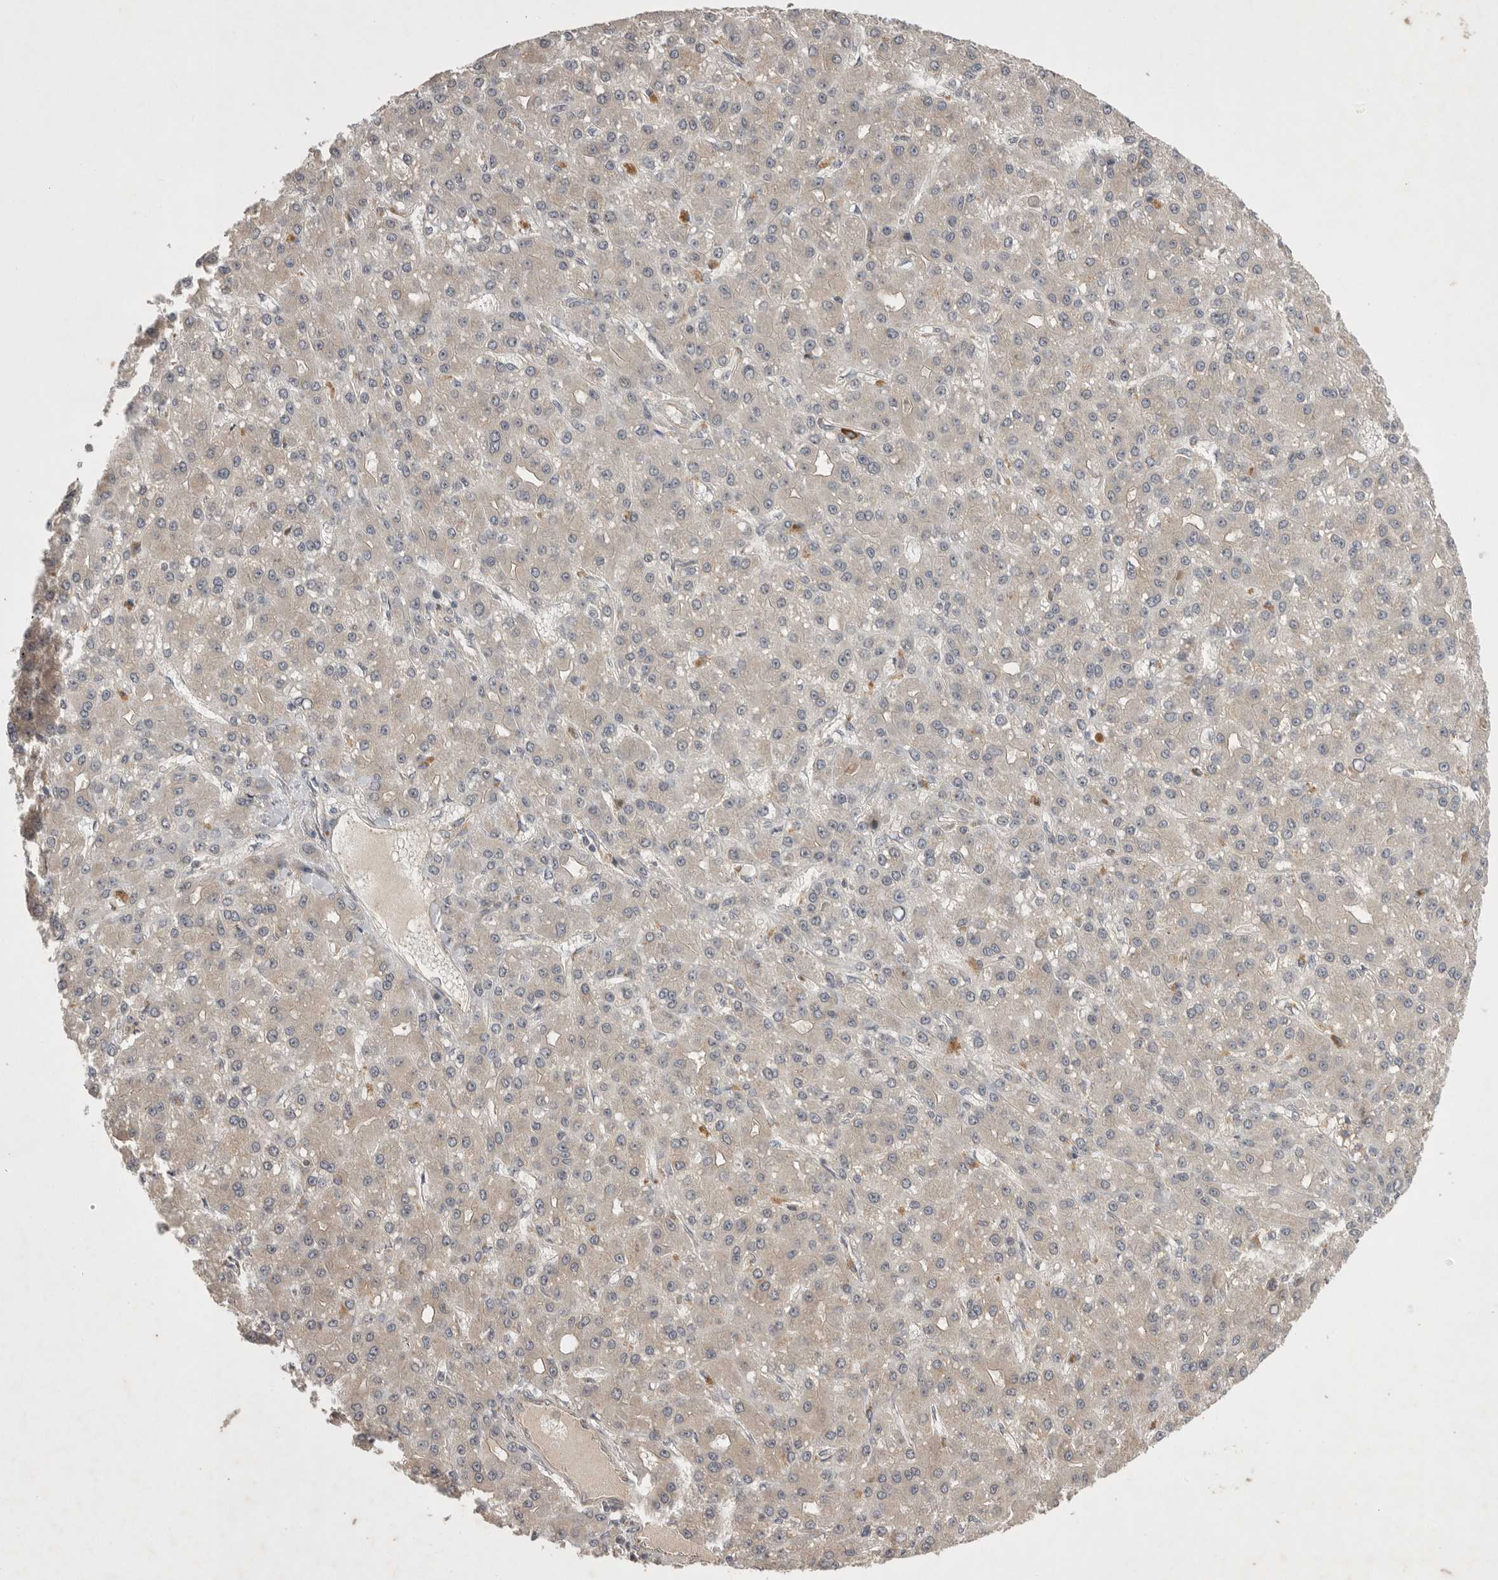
{"staining": {"intensity": "negative", "quantity": "none", "location": "none"}, "tissue": "liver cancer", "cell_type": "Tumor cells", "image_type": "cancer", "snomed": [{"axis": "morphology", "description": "Carcinoma, Hepatocellular, NOS"}, {"axis": "topography", "description": "Liver"}], "caption": "Tumor cells show no significant protein expression in hepatocellular carcinoma (liver).", "gene": "NRCAM", "patient": {"sex": "male", "age": 67}}